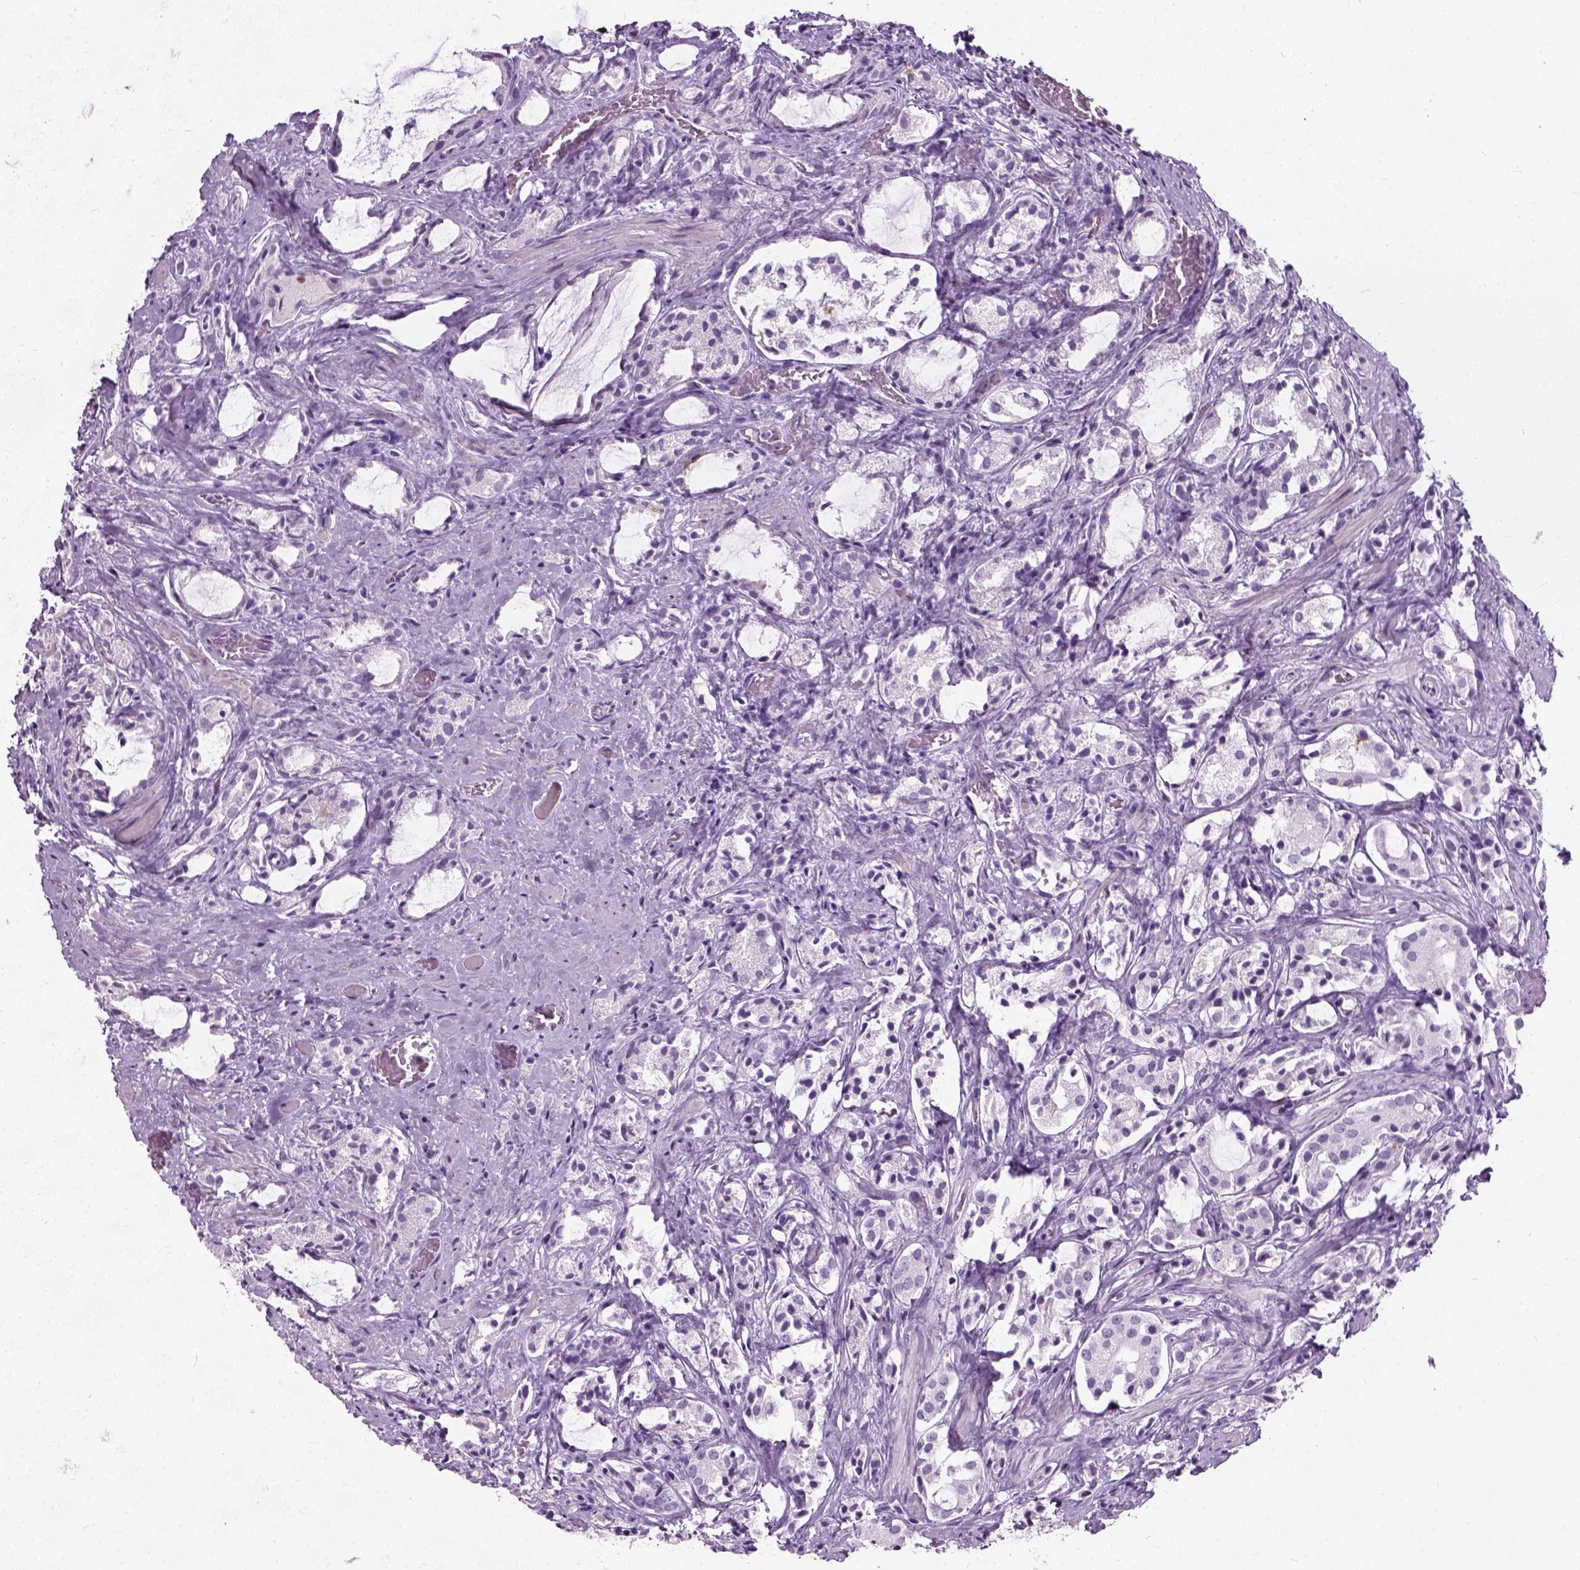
{"staining": {"intensity": "negative", "quantity": "none", "location": "none"}, "tissue": "prostate cancer", "cell_type": "Tumor cells", "image_type": "cancer", "snomed": [{"axis": "morphology", "description": "Adenocarcinoma, NOS"}, {"axis": "topography", "description": "Prostate"}], "caption": "Histopathology image shows no significant protein staining in tumor cells of adenocarcinoma (prostate). (DAB immunohistochemistry (IHC) with hematoxylin counter stain).", "gene": "AXDND1", "patient": {"sex": "male", "age": 66}}